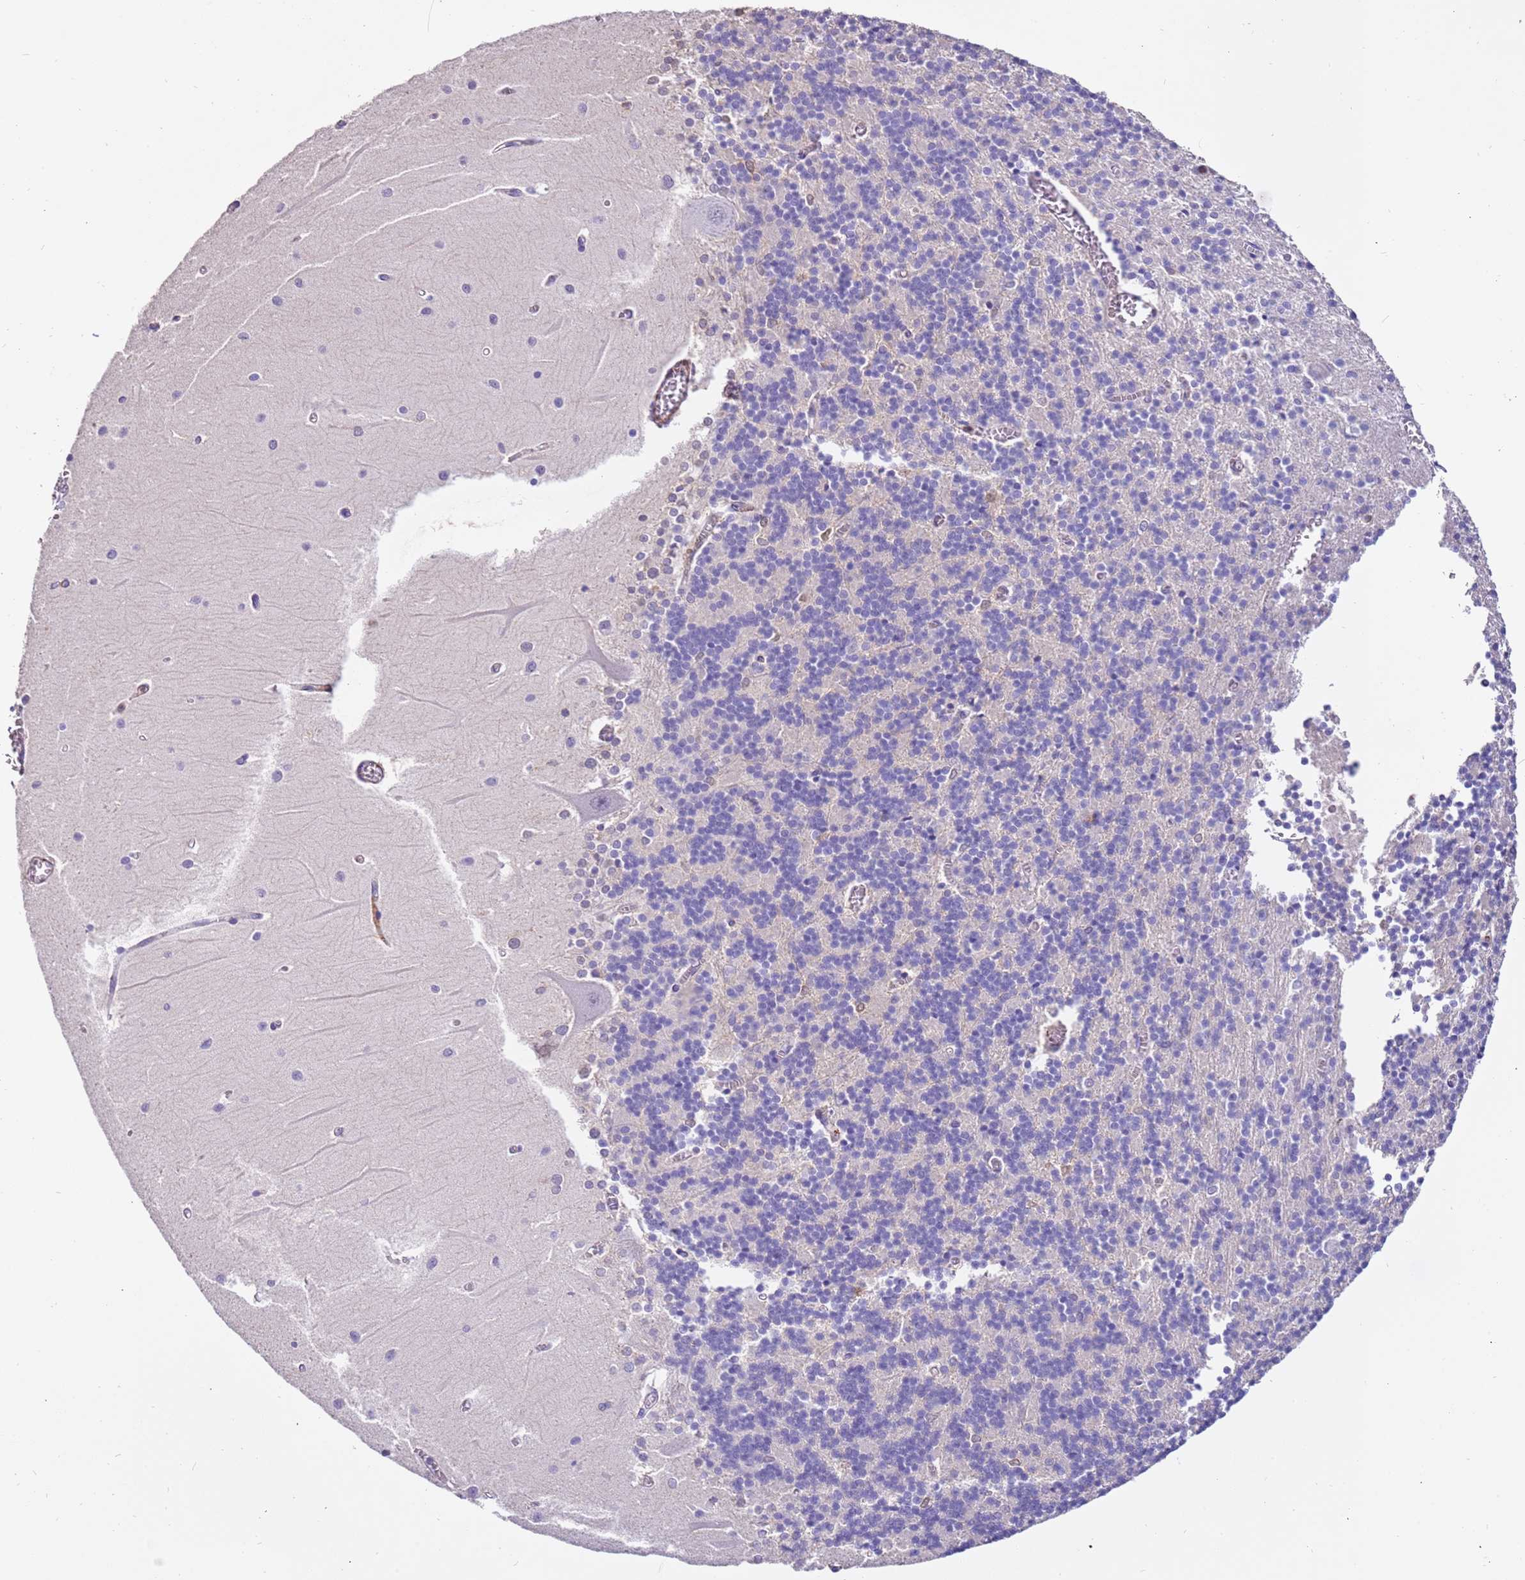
{"staining": {"intensity": "negative", "quantity": "none", "location": "none"}, "tissue": "cerebellum", "cell_type": "Cells in granular layer", "image_type": "normal", "snomed": [{"axis": "morphology", "description": "Normal tissue, NOS"}, {"axis": "topography", "description": "Cerebellum"}], "caption": "Immunohistochemical staining of unremarkable human cerebellum demonstrates no significant positivity in cells in granular layer. (Stains: DAB IHC with hematoxylin counter stain, Microscopy: brightfield microscopy at high magnification).", "gene": "PCGF2", "patient": {"sex": "male", "age": 37}}